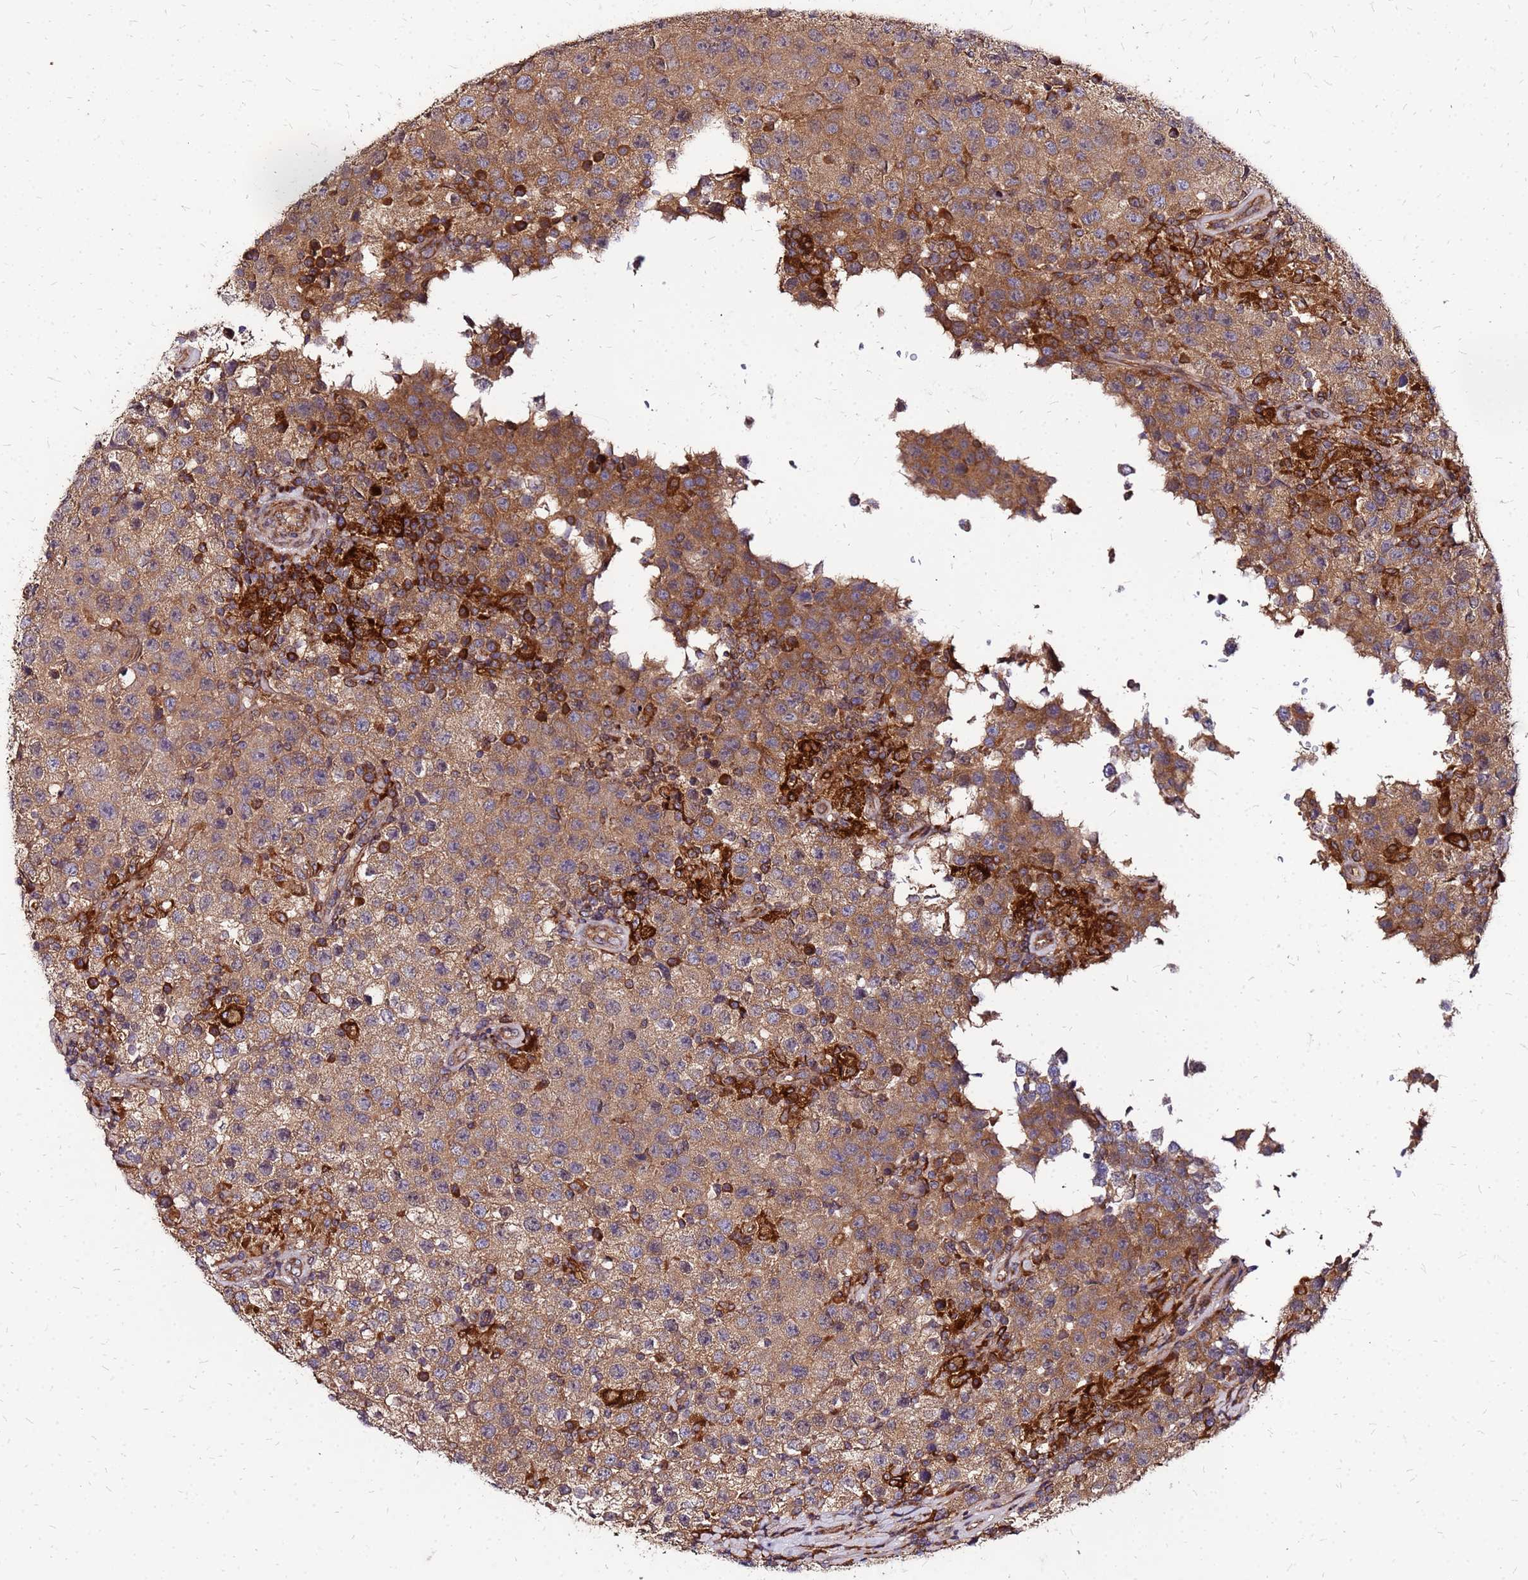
{"staining": {"intensity": "weak", "quantity": ">75%", "location": "cytoplasmic/membranous"}, "tissue": "testis cancer", "cell_type": "Tumor cells", "image_type": "cancer", "snomed": [{"axis": "morphology", "description": "Seminoma, NOS"}, {"axis": "morphology", "description": "Carcinoma, Embryonal, NOS"}, {"axis": "topography", "description": "Testis"}], "caption": "A brown stain highlights weak cytoplasmic/membranous expression of a protein in human testis seminoma tumor cells.", "gene": "CYBC1", "patient": {"sex": "male", "age": 41}}